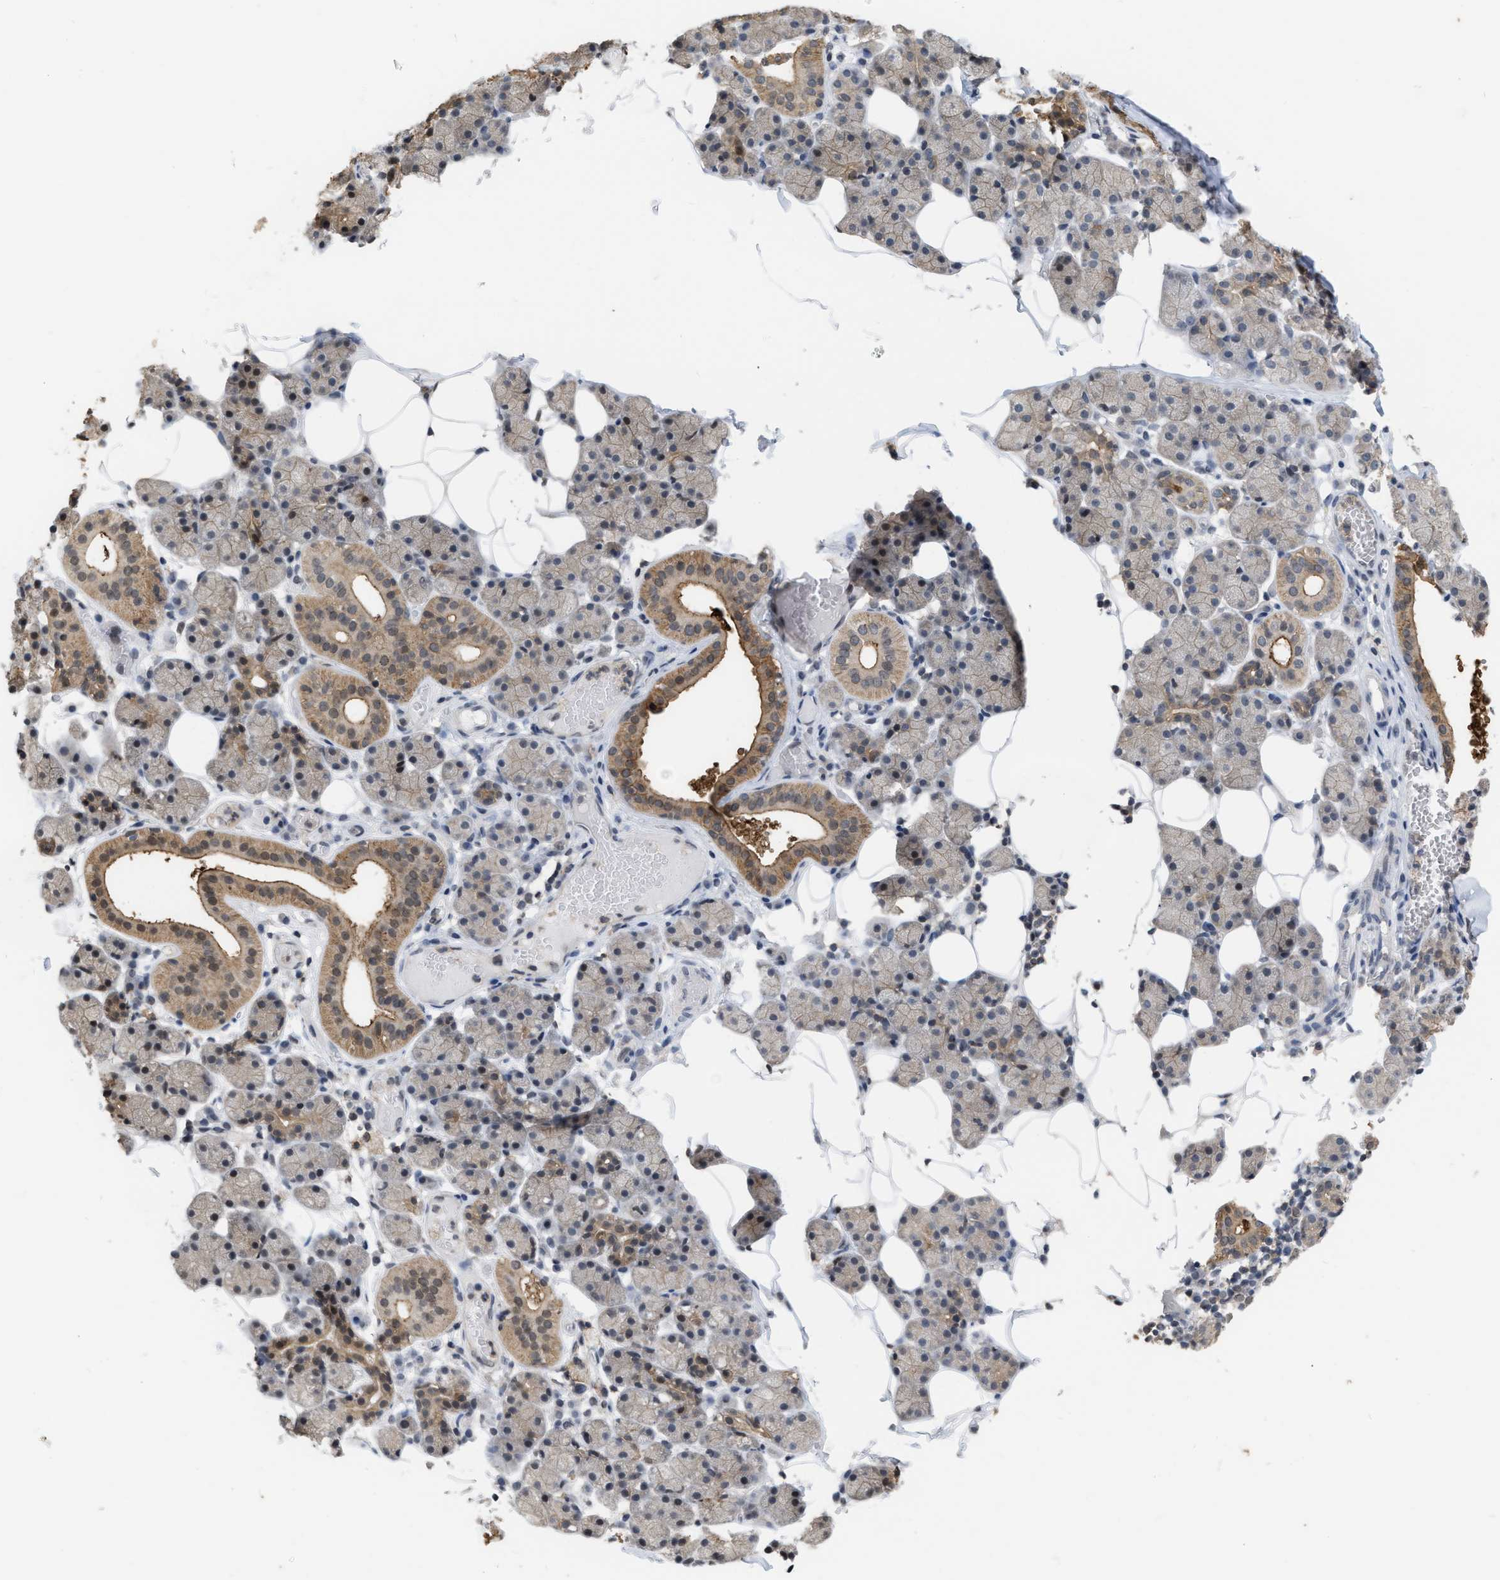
{"staining": {"intensity": "moderate", "quantity": ">75%", "location": "cytoplasmic/membranous"}, "tissue": "salivary gland", "cell_type": "Glandular cells", "image_type": "normal", "snomed": [{"axis": "morphology", "description": "Normal tissue, NOS"}, {"axis": "topography", "description": "Salivary gland"}], "caption": "Benign salivary gland shows moderate cytoplasmic/membranous staining in about >75% of glandular cells.", "gene": "BAIAP2L1", "patient": {"sex": "female", "age": 33}}